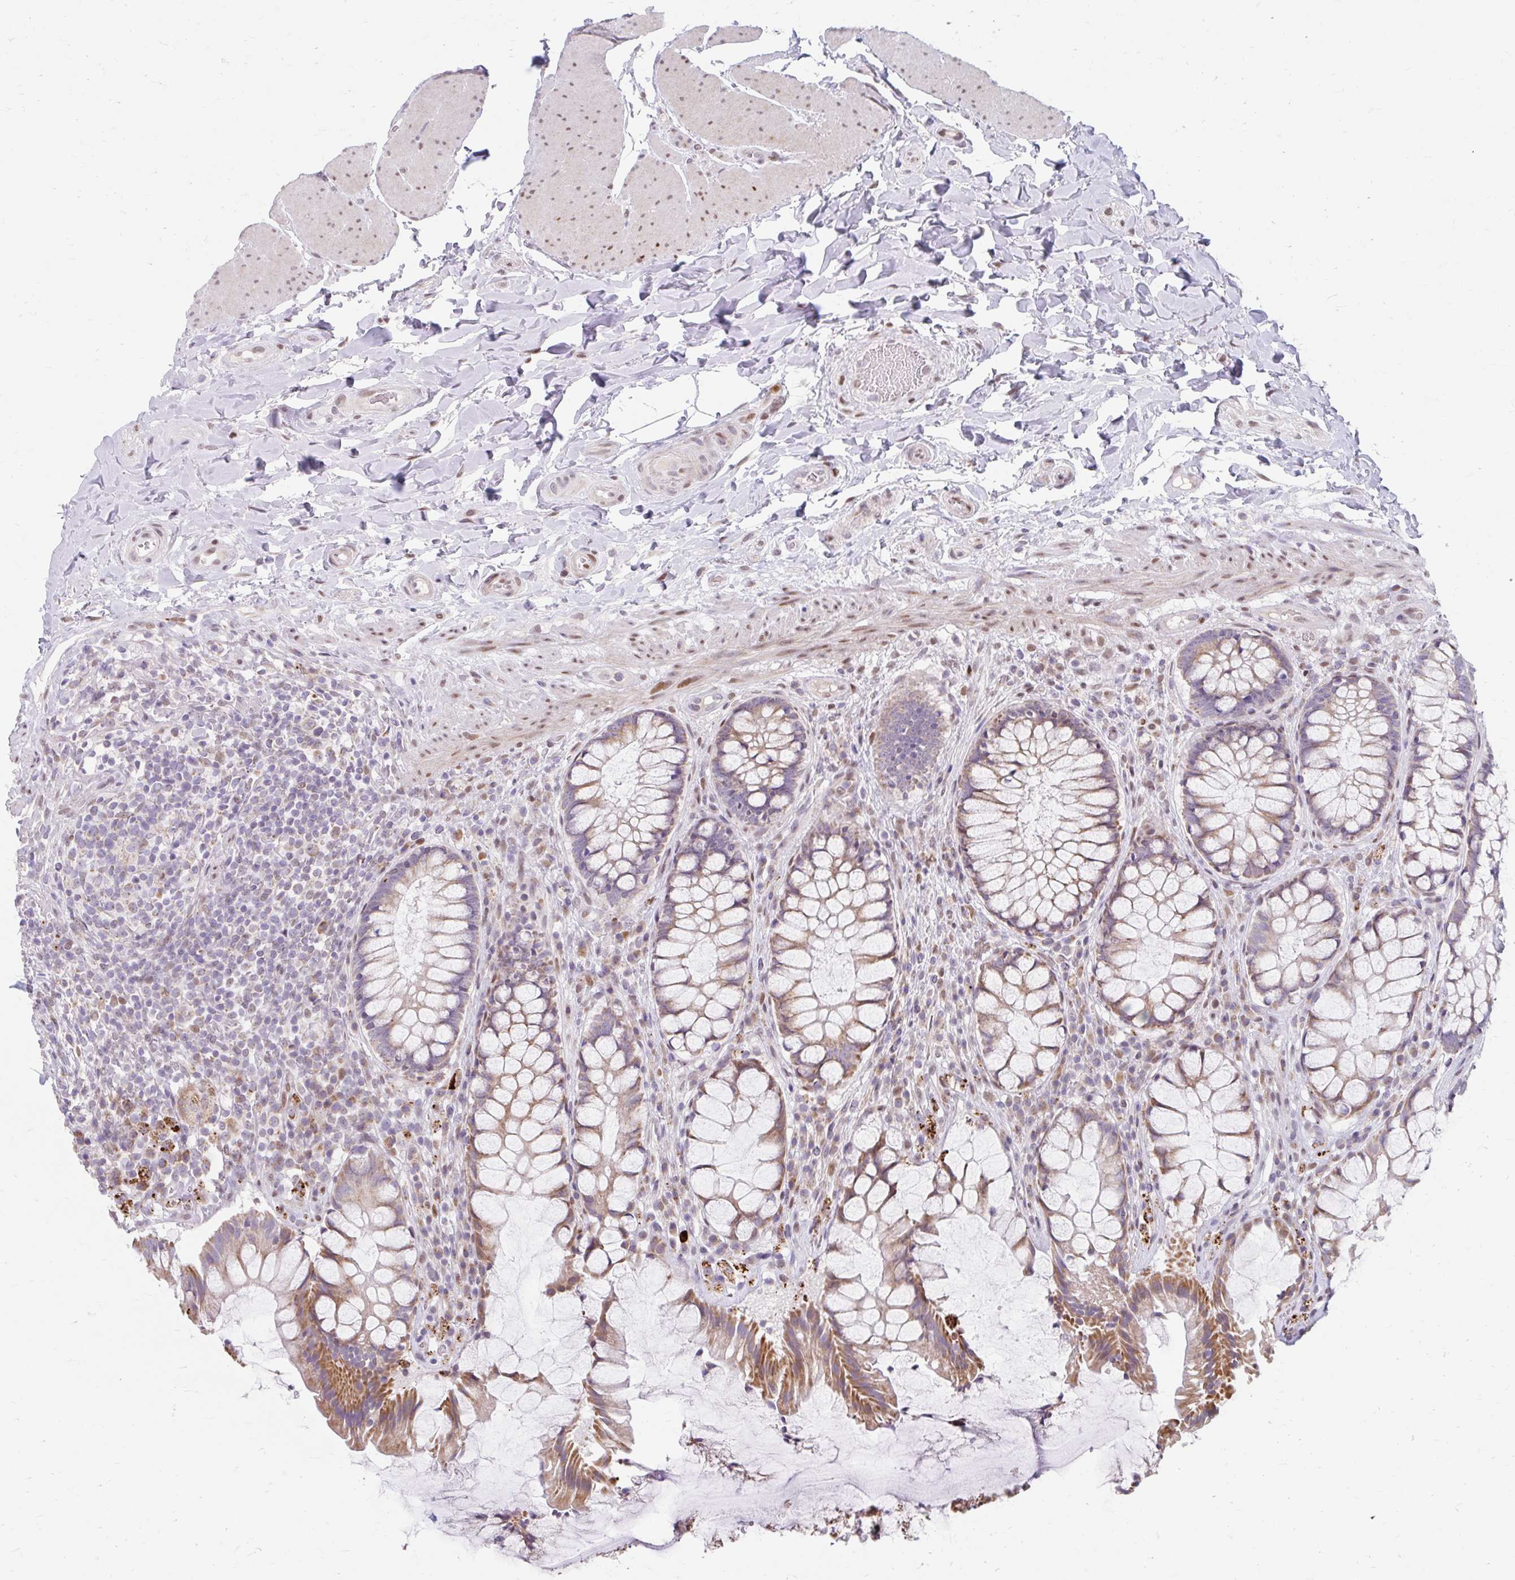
{"staining": {"intensity": "moderate", "quantity": ">75%", "location": "cytoplasmic/membranous"}, "tissue": "rectum", "cell_type": "Glandular cells", "image_type": "normal", "snomed": [{"axis": "morphology", "description": "Normal tissue, NOS"}, {"axis": "topography", "description": "Rectum"}], "caption": "Protein expression analysis of unremarkable rectum reveals moderate cytoplasmic/membranous expression in approximately >75% of glandular cells. (Brightfield microscopy of DAB IHC at high magnification).", "gene": "BEAN1", "patient": {"sex": "female", "age": 58}}